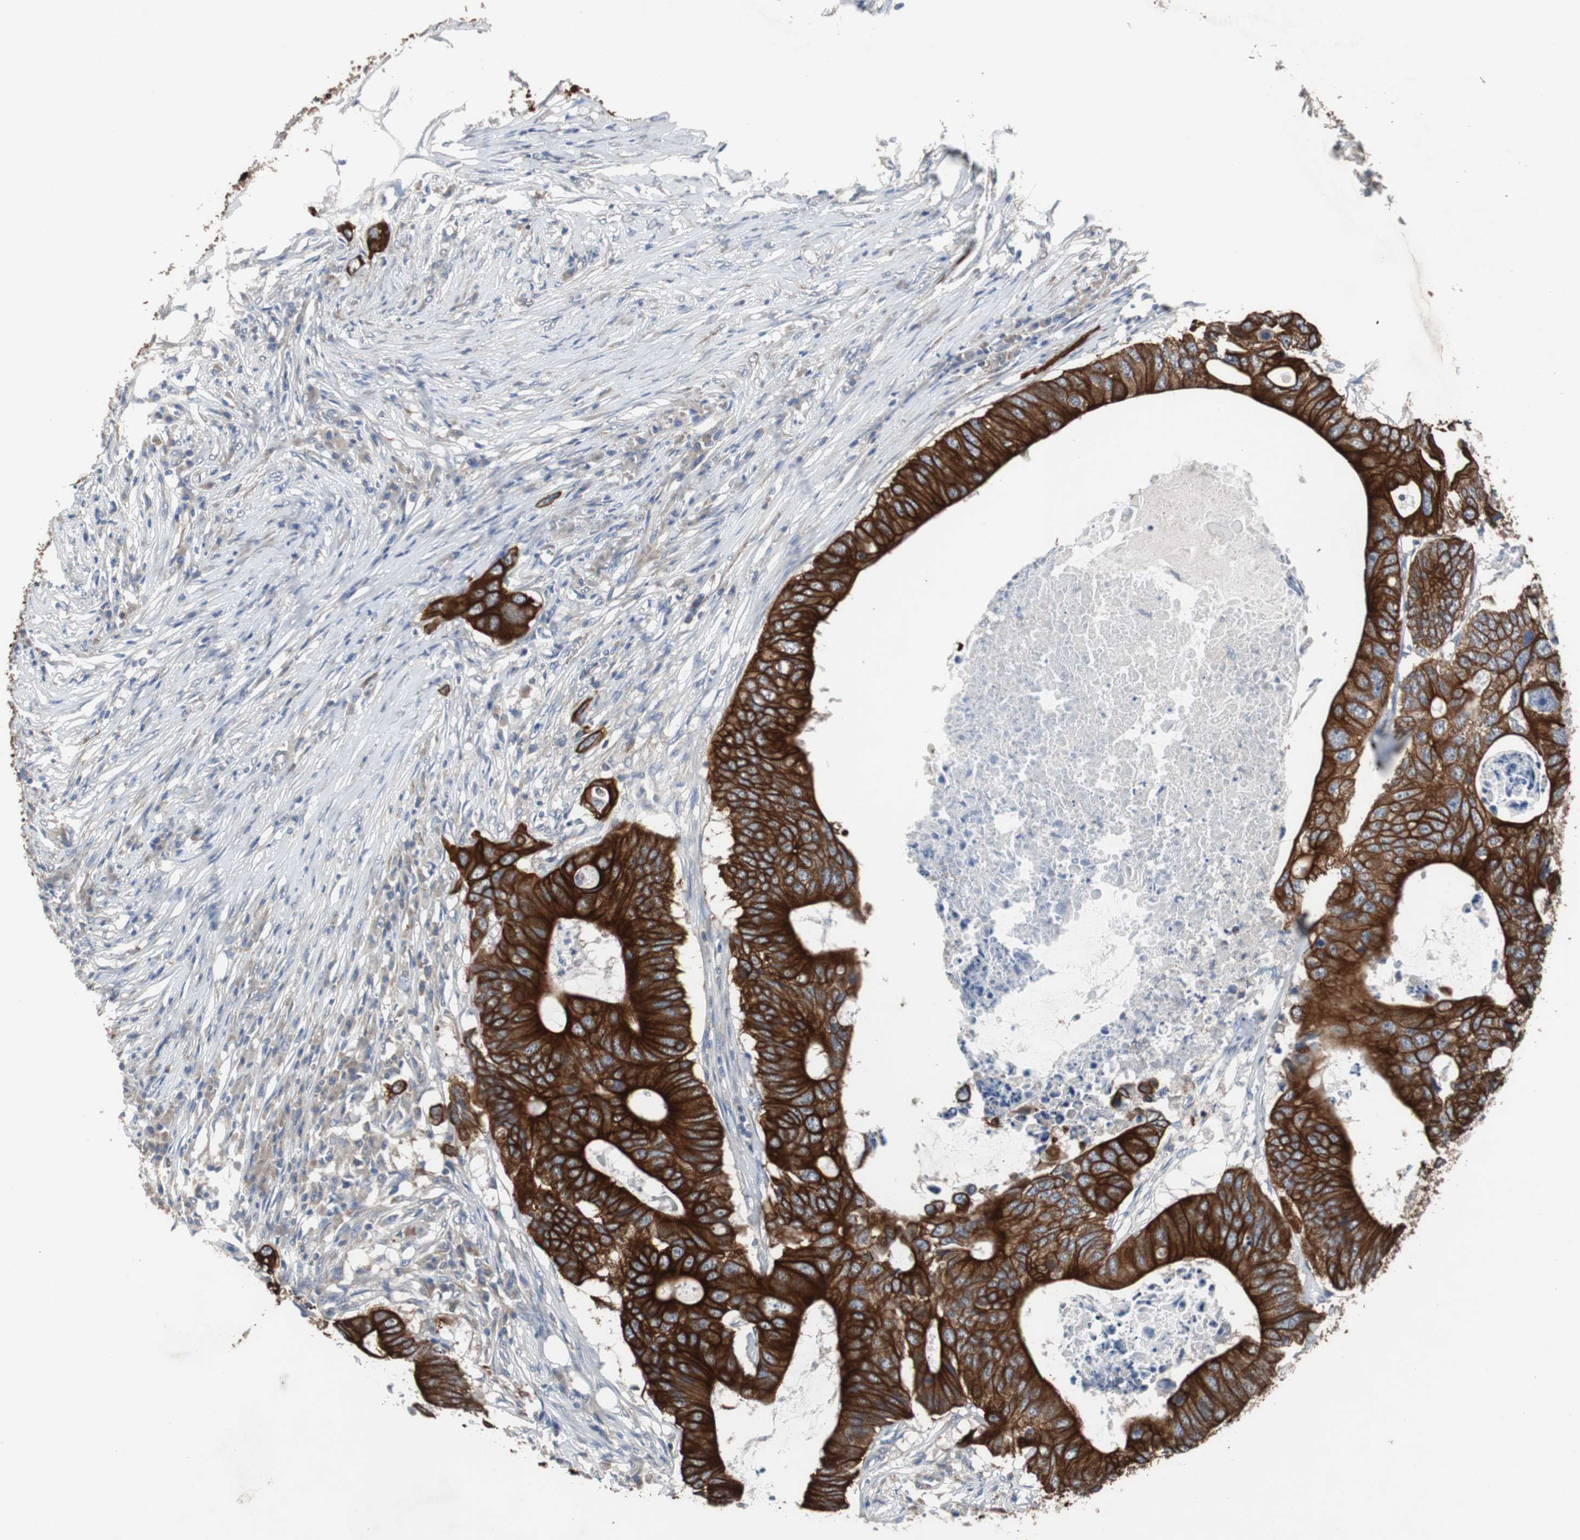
{"staining": {"intensity": "strong", "quantity": ">75%", "location": "cytoplasmic/membranous"}, "tissue": "colorectal cancer", "cell_type": "Tumor cells", "image_type": "cancer", "snomed": [{"axis": "morphology", "description": "Adenocarcinoma, NOS"}, {"axis": "topography", "description": "Colon"}], "caption": "Adenocarcinoma (colorectal) stained with immunohistochemistry demonstrates strong cytoplasmic/membranous positivity in approximately >75% of tumor cells.", "gene": "USP10", "patient": {"sex": "male", "age": 71}}